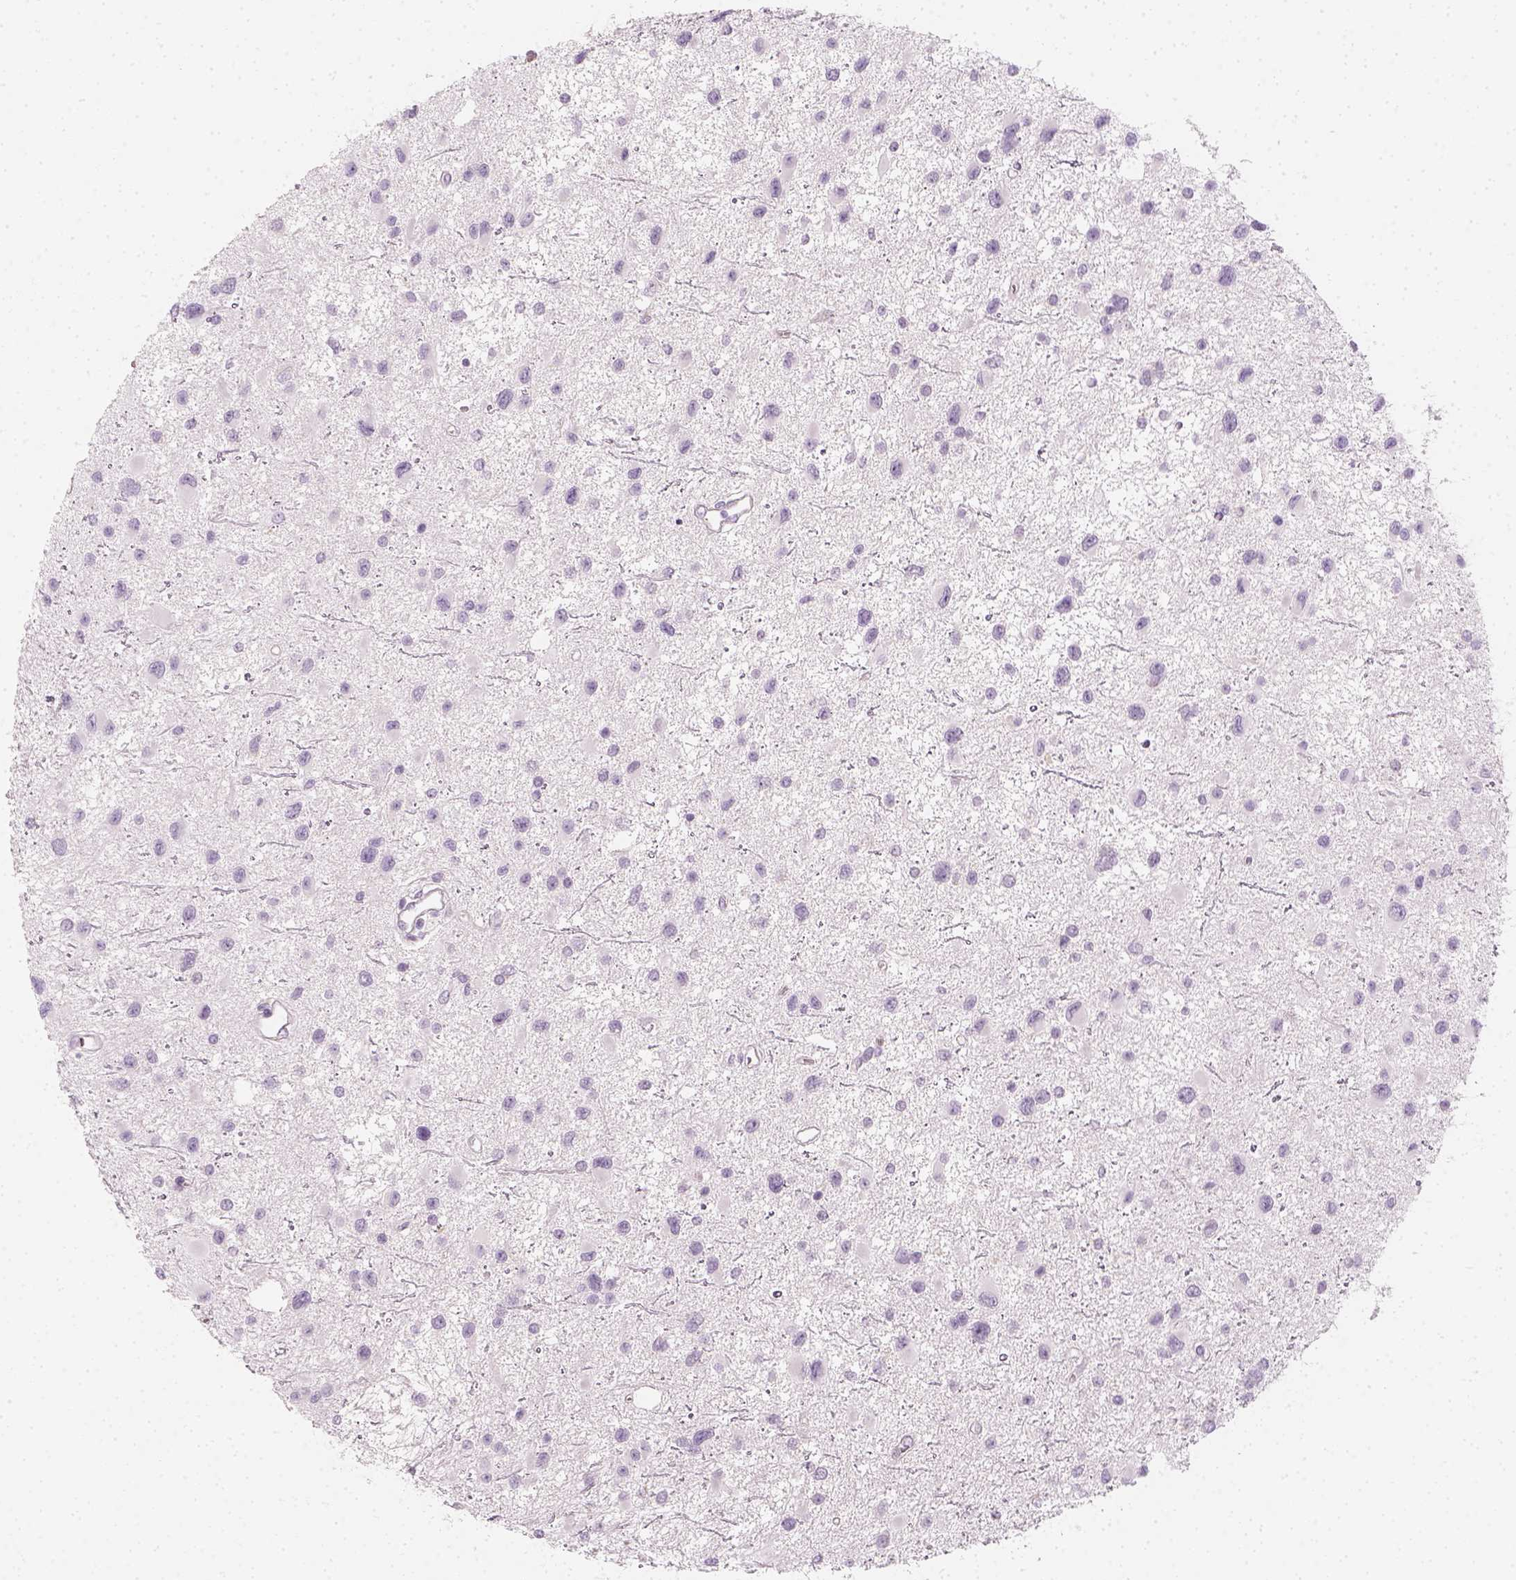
{"staining": {"intensity": "negative", "quantity": "none", "location": "none"}, "tissue": "glioma", "cell_type": "Tumor cells", "image_type": "cancer", "snomed": [{"axis": "morphology", "description": "Glioma, malignant, Low grade"}, {"axis": "topography", "description": "Brain"}], "caption": "A micrograph of human malignant glioma (low-grade) is negative for staining in tumor cells.", "gene": "PRAME", "patient": {"sex": "female", "age": 32}}